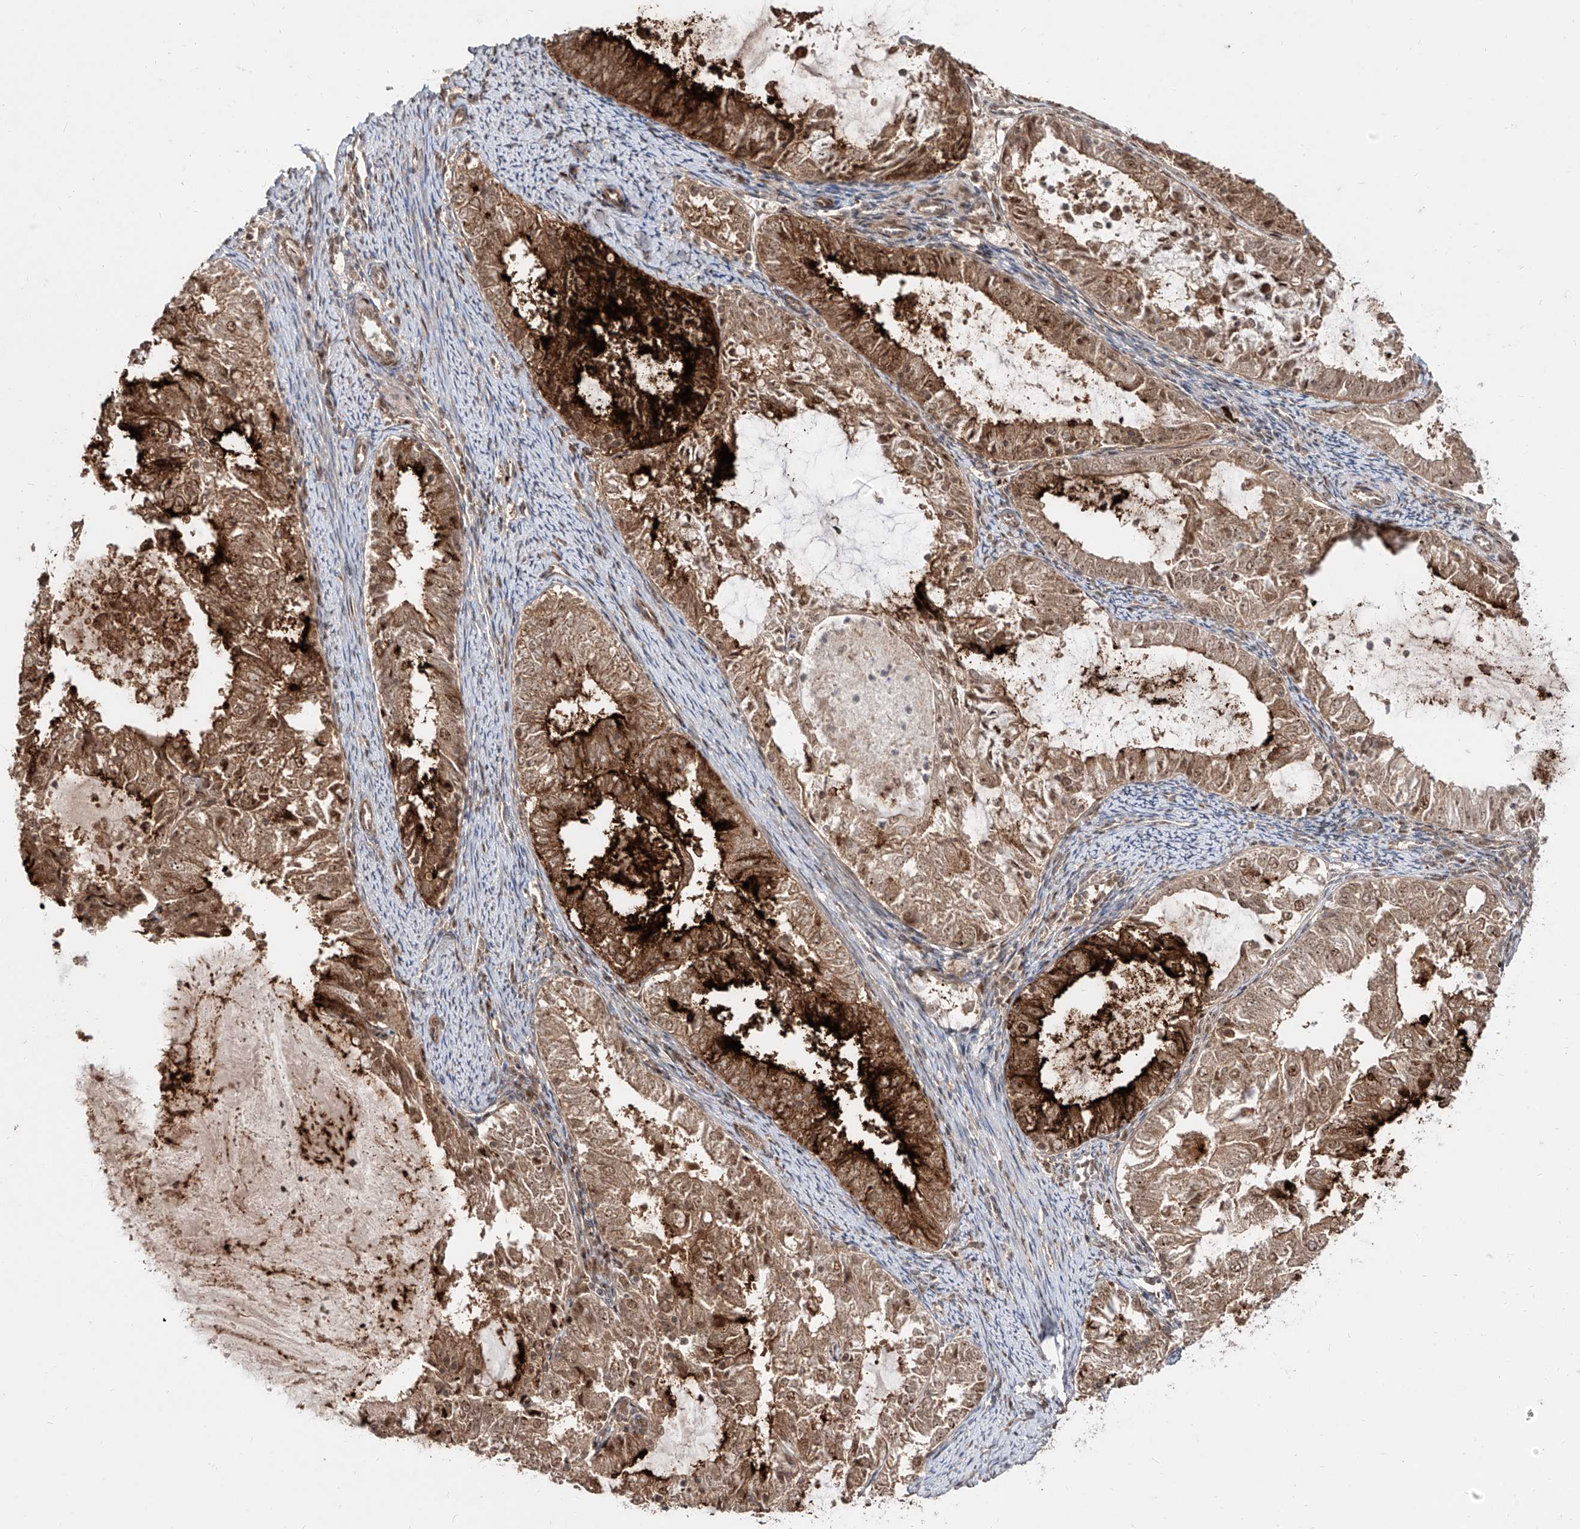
{"staining": {"intensity": "moderate", "quantity": ">75%", "location": "cytoplasmic/membranous,nuclear"}, "tissue": "endometrial cancer", "cell_type": "Tumor cells", "image_type": "cancer", "snomed": [{"axis": "morphology", "description": "Adenocarcinoma, NOS"}, {"axis": "topography", "description": "Endometrium"}], "caption": "Endometrial cancer (adenocarcinoma) was stained to show a protein in brown. There is medium levels of moderate cytoplasmic/membranous and nuclear positivity in about >75% of tumor cells. The staining is performed using DAB brown chromogen to label protein expression. The nuclei are counter-stained blue using hematoxylin.", "gene": "ZNF710", "patient": {"sex": "female", "age": 57}}